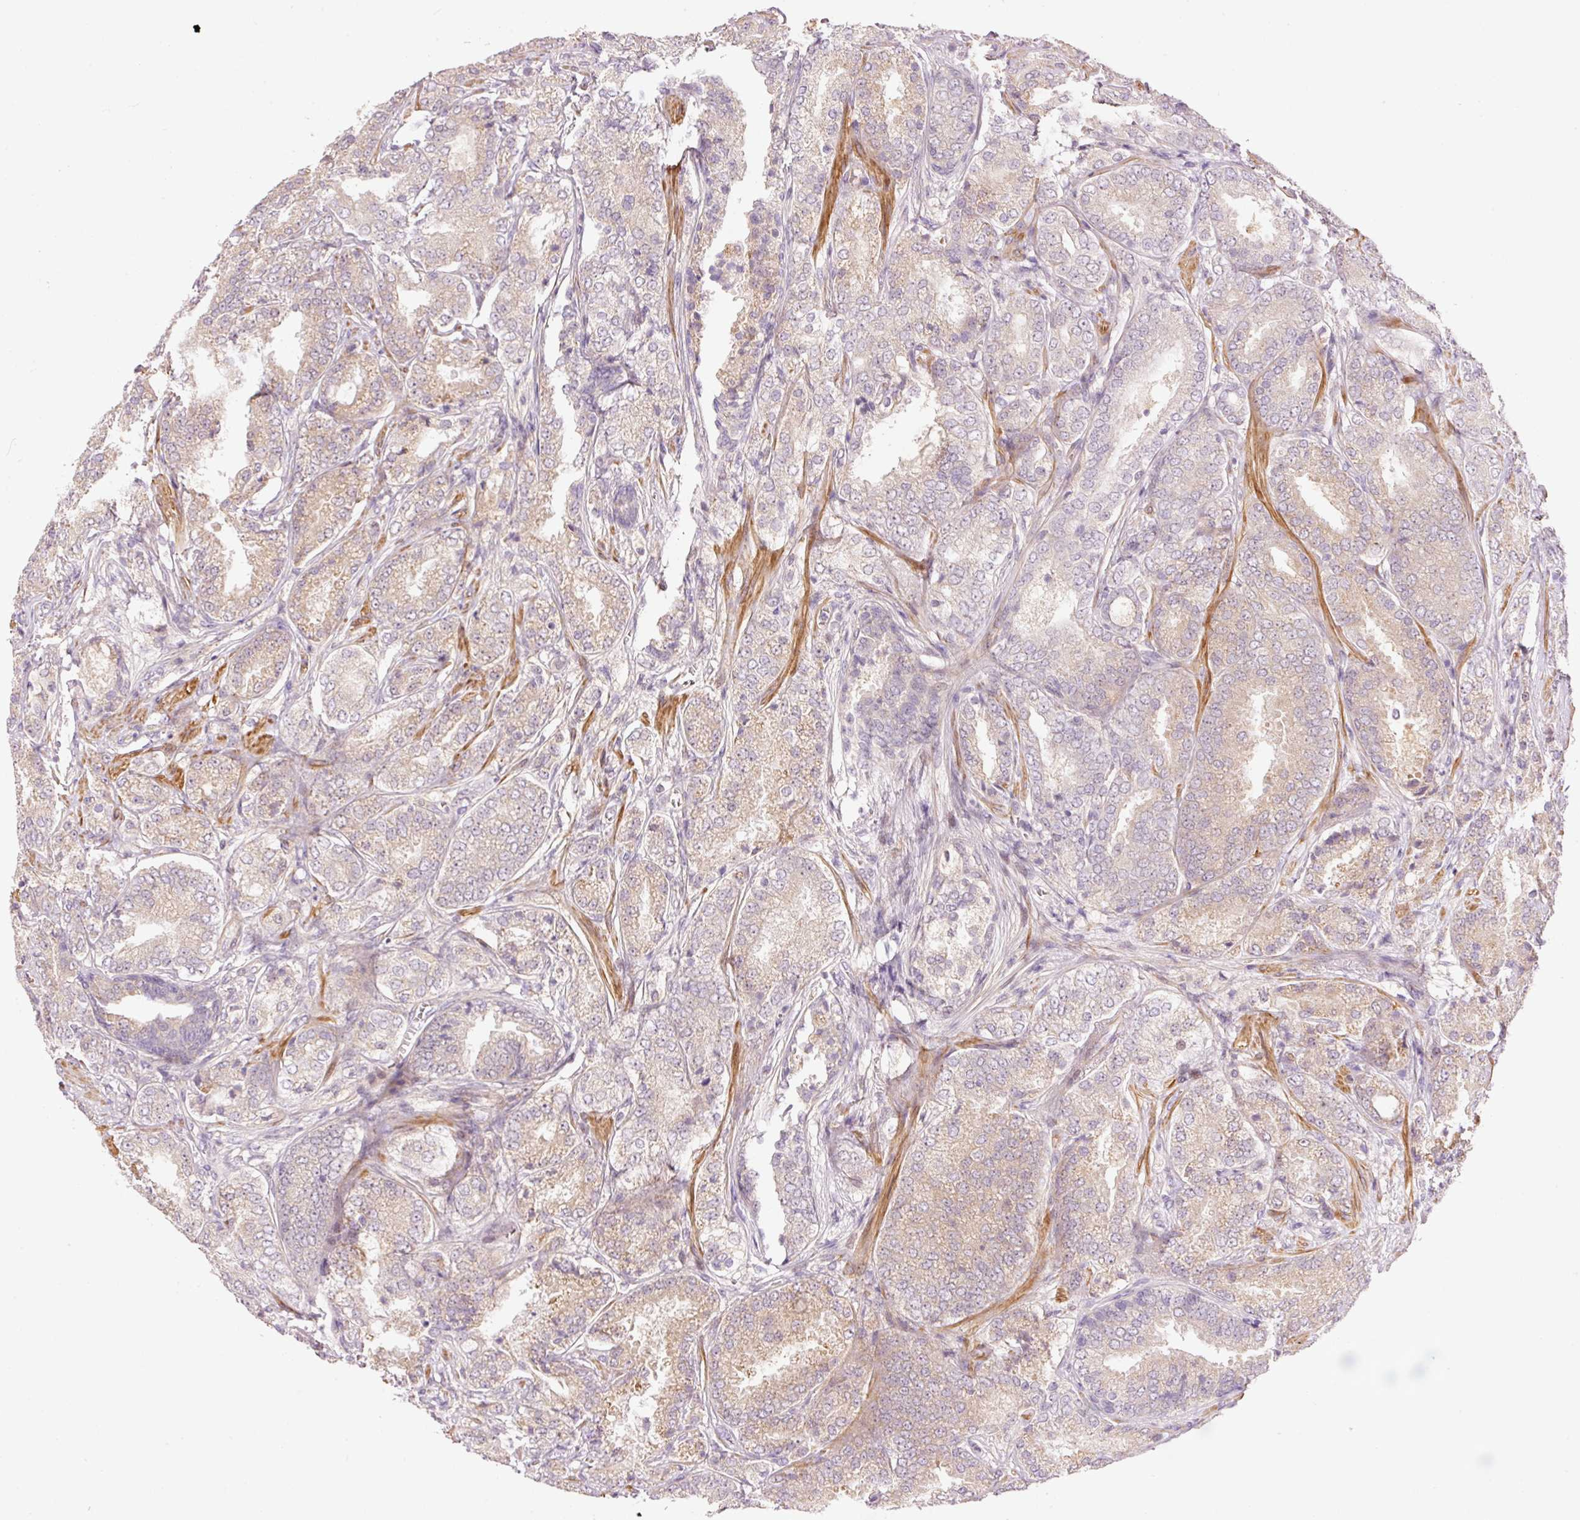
{"staining": {"intensity": "weak", "quantity": "25%-75%", "location": "cytoplasmic/membranous"}, "tissue": "prostate cancer", "cell_type": "Tumor cells", "image_type": "cancer", "snomed": [{"axis": "morphology", "description": "Adenocarcinoma, High grade"}, {"axis": "topography", "description": "Prostate"}], "caption": "Prostate cancer was stained to show a protein in brown. There is low levels of weak cytoplasmic/membranous positivity in approximately 25%-75% of tumor cells.", "gene": "SLC29A3", "patient": {"sex": "male", "age": 63}}